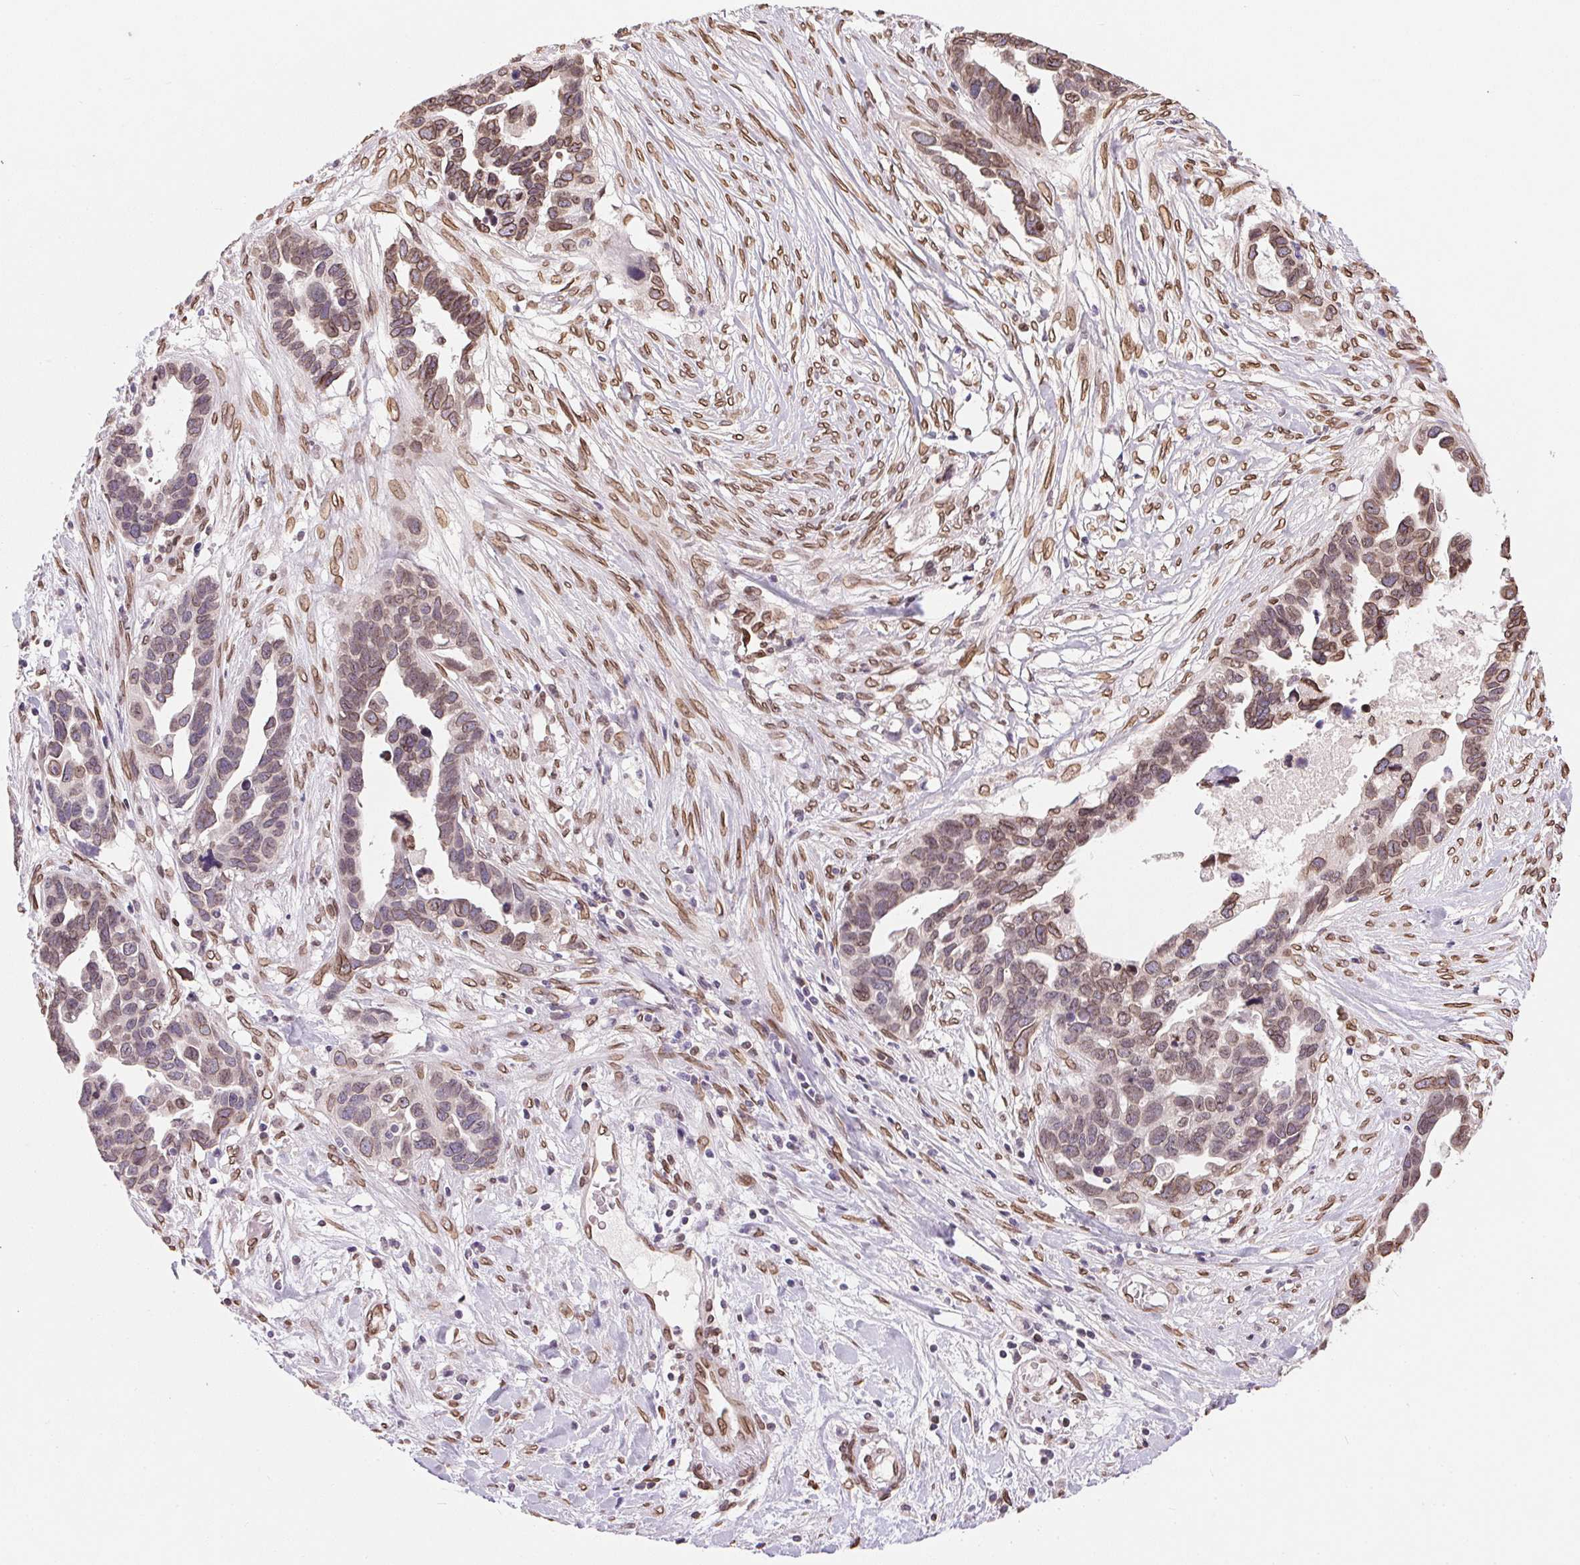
{"staining": {"intensity": "moderate", "quantity": ">75%", "location": "cytoplasmic/membranous,nuclear"}, "tissue": "ovarian cancer", "cell_type": "Tumor cells", "image_type": "cancer", "snomed": [{"axis": "morphology", "description": "Cystadenocarcinoma, serous, NOS"}, {"axis": "topography", "description": "Ovary"}], "caption": "Immunohistochemical staining of ovarian cancer (serous cystadenocarcinoma) demonstrates medium levels of moderate cytoplasmic/membranous and nuclear positivity in about >75% of tumor cells.", "gene": "TMEM175", "patient": {"sex": "female", "age": 54}}